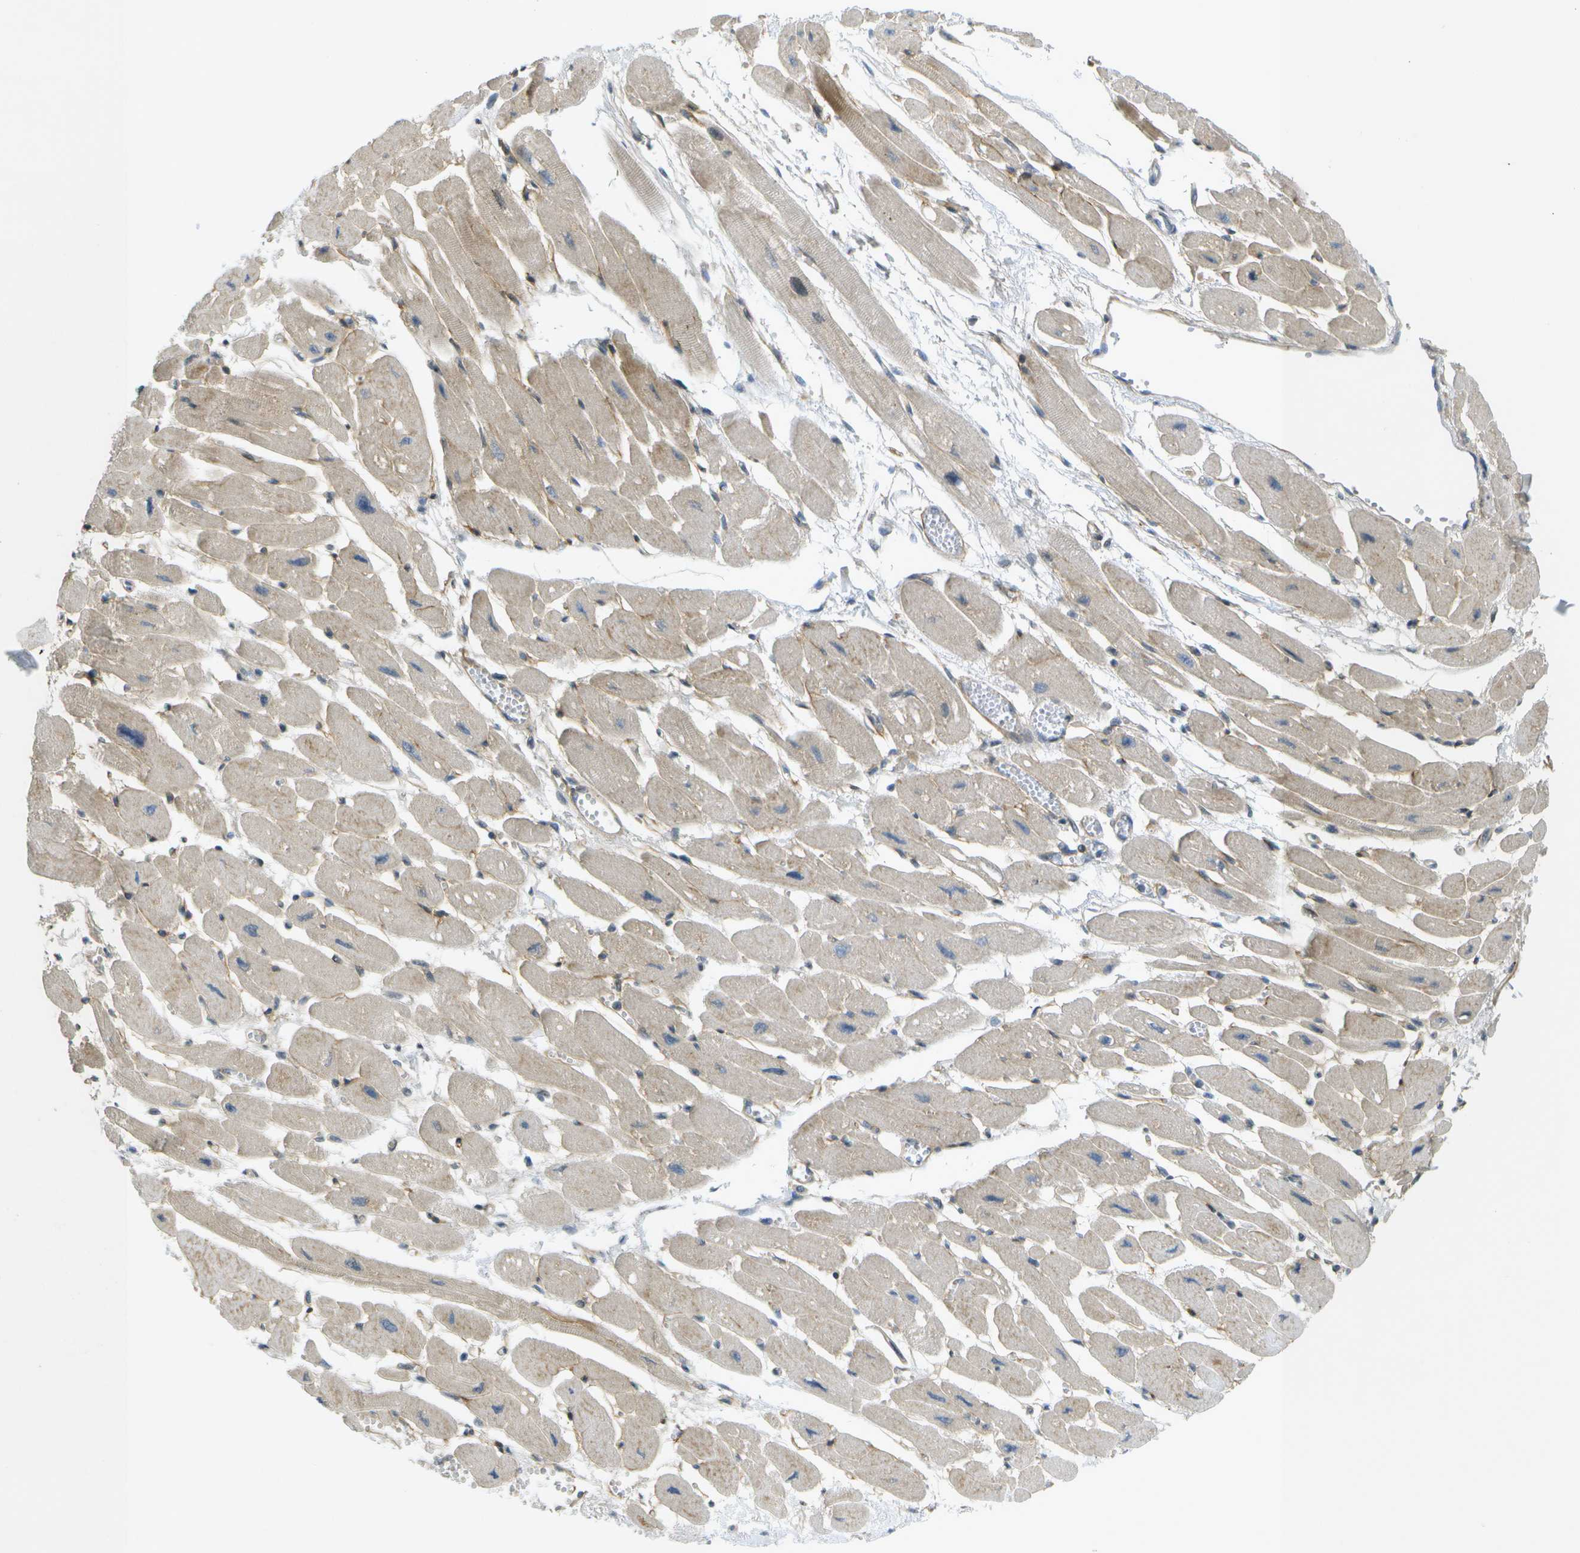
{"staining": {"intensity": "moderate", "quantity": ">75%", "location": "cytoplasmic/membranous"}, "tissue": "heart muscle", "cell_type": "Cardiomyocytes", "image_type": "normal", "snomed": [{"axis": "morphology", "description": "Normal tissue, NOS"}, {"axis": "topography", "description": "Heart"}], "caption": "A brown stain labels moderate cytoplasmic/membranous staining of a protein in cardiomyocytes of unremarkable human heart muscle. The protein is shown in brown color, while the nuclei are stained blue.", "gene": "WNK2", "patient": {"sex": "female", "age": 54}}